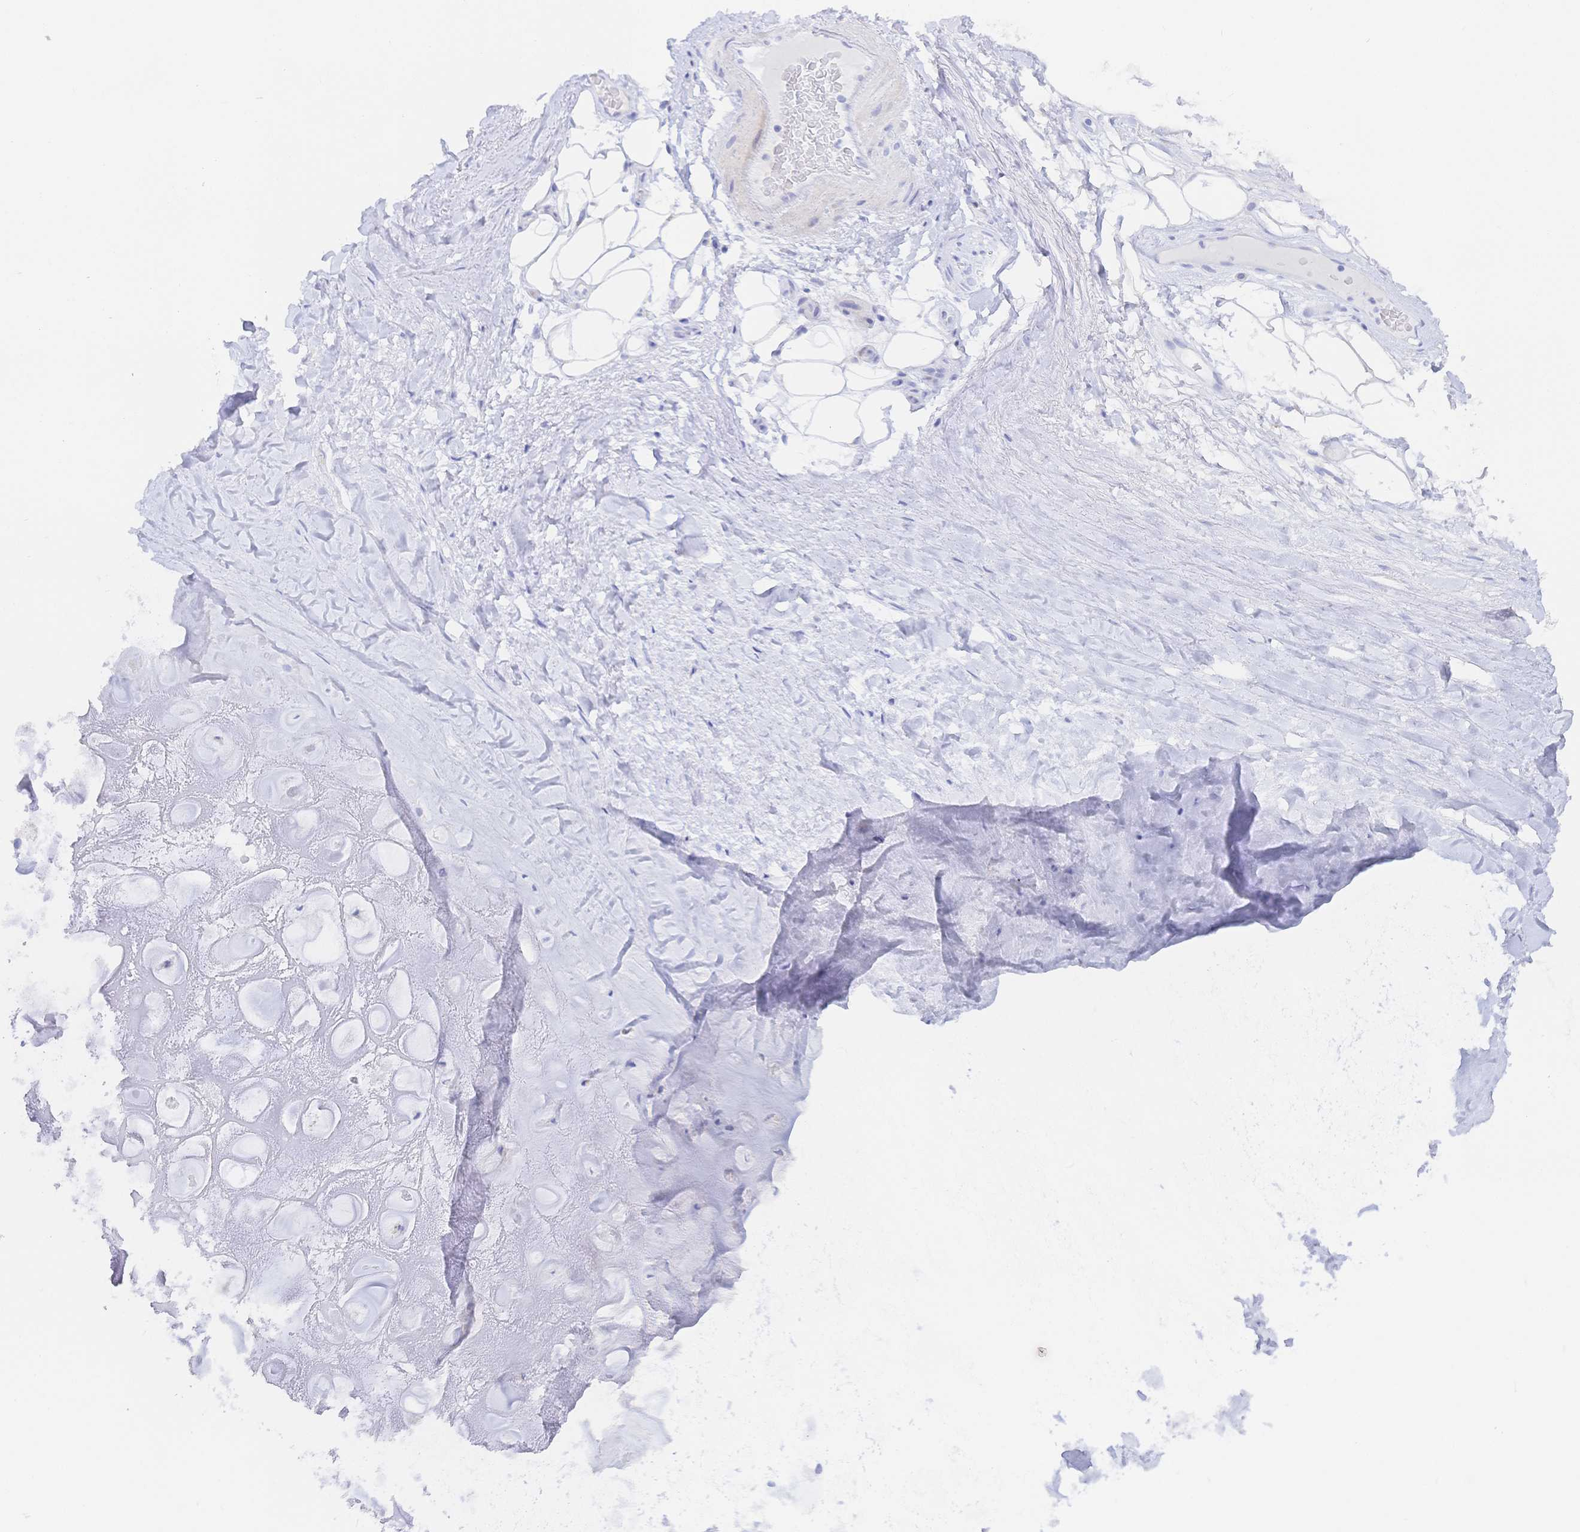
{"staining": {"intensity": "negative", "quantity": "none", "location": "none"}, "tissue": "adipose tissue", "cell_type": "Adipocytes", "image_type": "normal", "snomed": [{"axis": "morphology", "description": "Normal tissue, NOS"}, {"axis": "topography", "description": "Lymph node"}, {"axis": "topography", "description": "Cartilage tissue"}, {"axis": "topography", "description": "Nasopharynx"}], "caption": "The photomicrograph shows no staining of adipocytes in benign adipose tissue. (DAB (3,3'-diaminobenzidine) IHC visualized using brightfield microscopy, high magnification).", "gene": "KCNH6", "patient": {"sex": "male", "age": 63}}